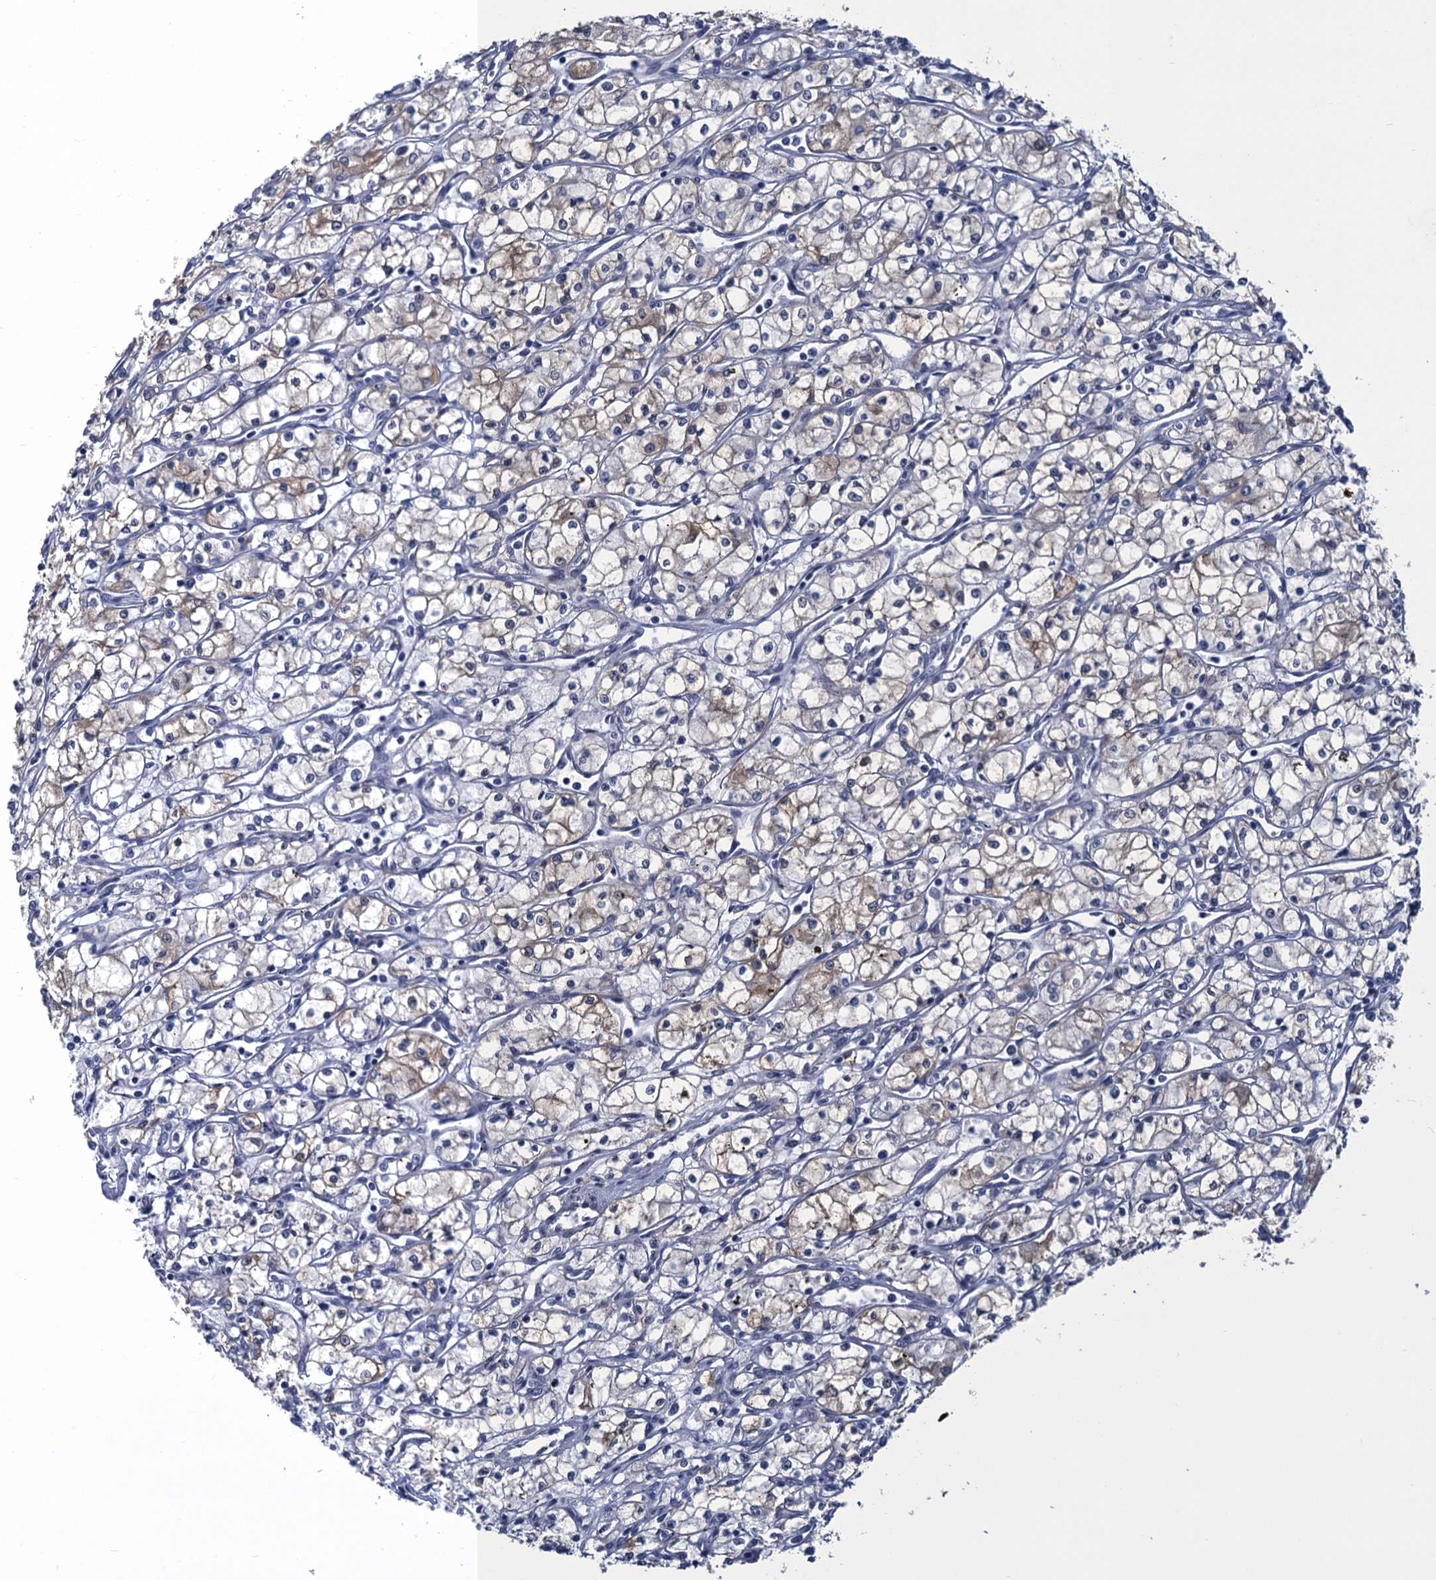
{"staining": {"intensity": "weak", "quantity": "<25%", "location": "cytoplasmic/membranous"}, "tissue": "renal cancer", "cell_type": "Tumor cells", "image_type": "cancer", "snomed": [{"axis": "morphology", "description": "Adenocarcinoma, NOS"}, {"axis": "topography", "description": "Kidney"}], "caption": "Tumor cells show no significant protein staining in renal cancer (adenocarcinoma).", "gene": "GINS3", "patient": {"sex": "male", "age": 59}}